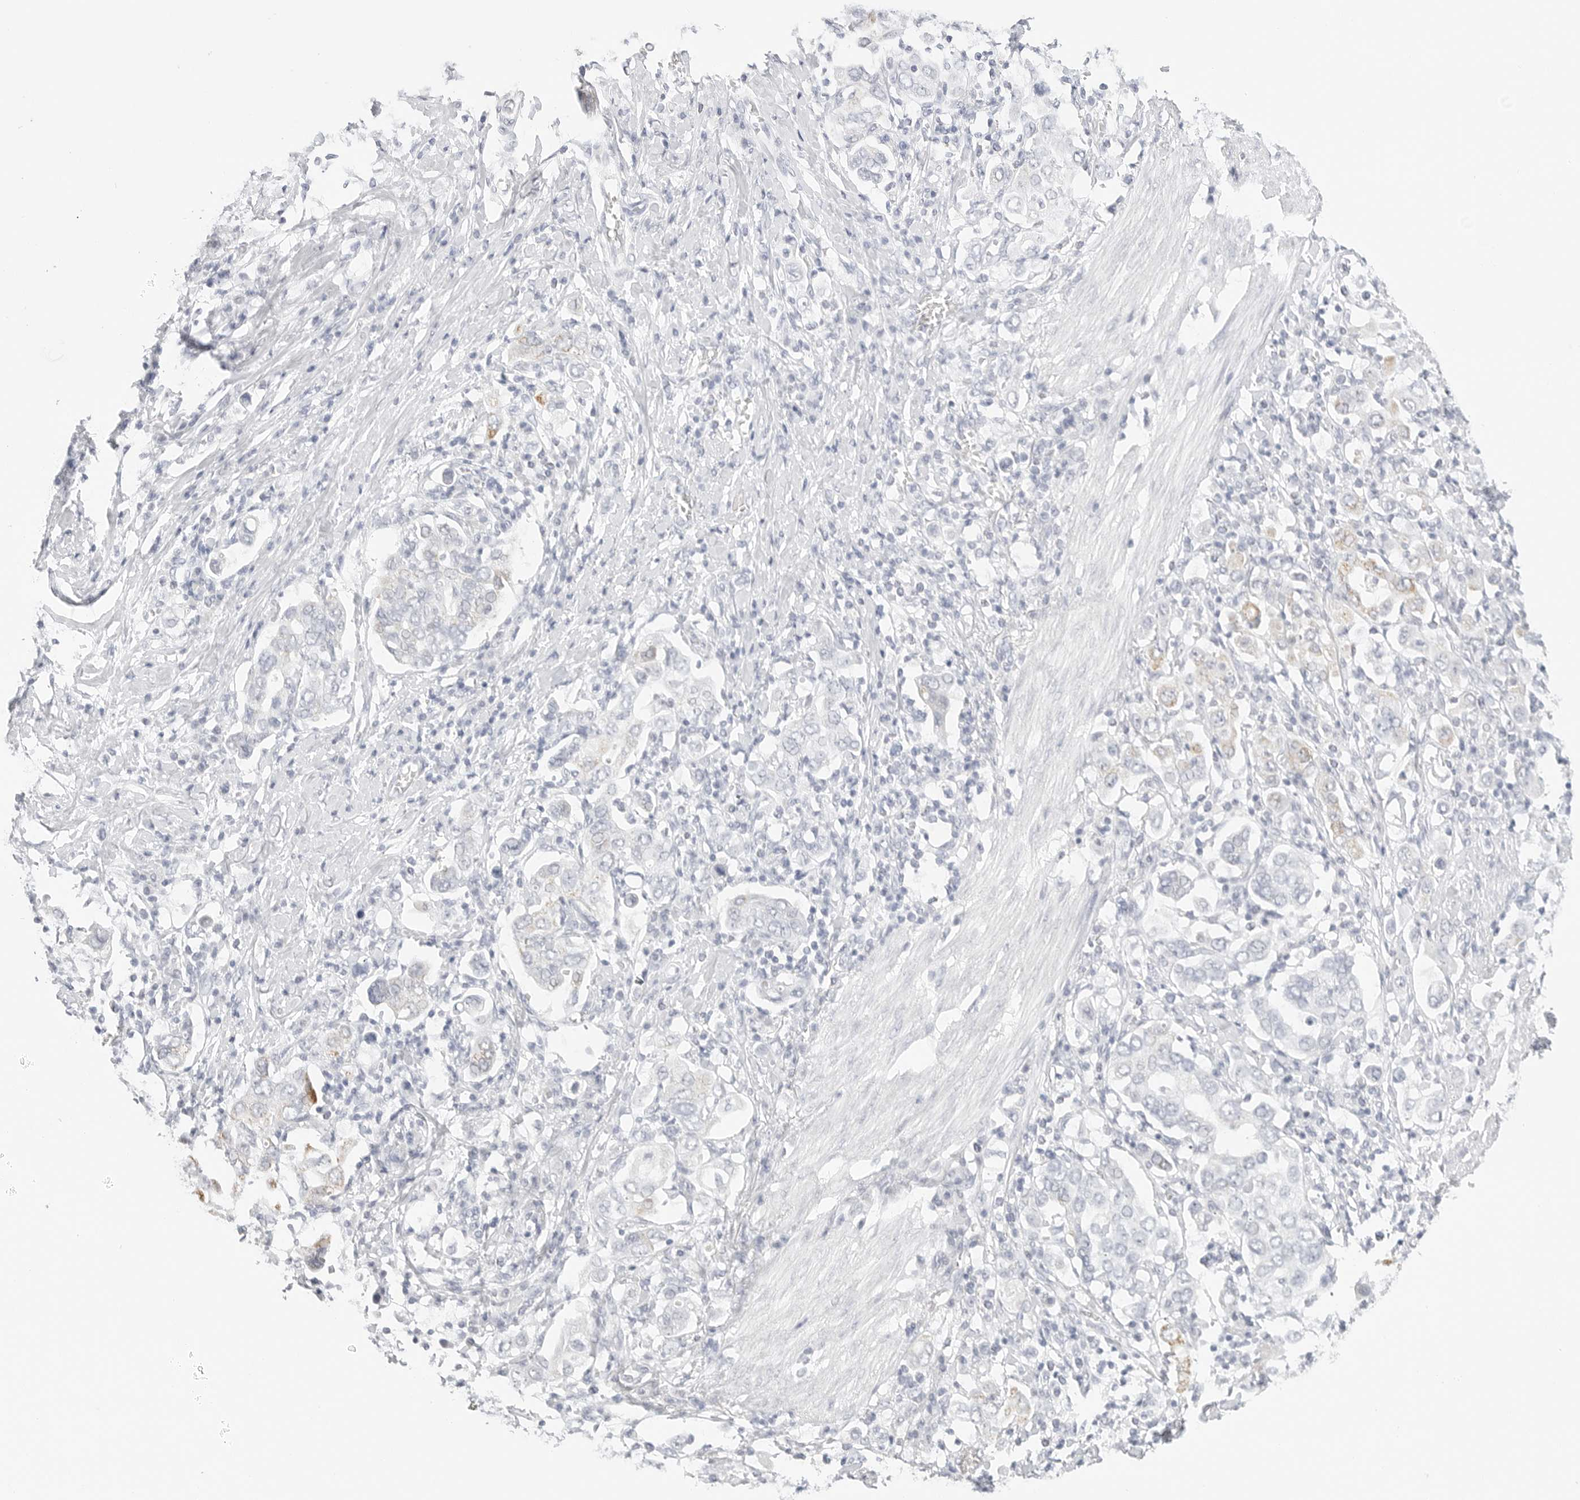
{"staining": {"intensity": "weak", "quantity": "<25%", "location": "cytoplasmic/membranous"}, "tissue": "stomach cancer", "cell_type": "Tumor cells", "image_type": "cancer", "snomed": [{"axis": "morphology", "description": "Adenocarcinoma, NOS"}, {"axis": "topography", "description": "Stomach, upper"}], "caption": "The histopathology image shows no significant positivity in tumor cells of stomach cancer. Nuclei are stained in blue.", "gene": "HMGCS2", "patient": {"sex": "male", "age": 62}}